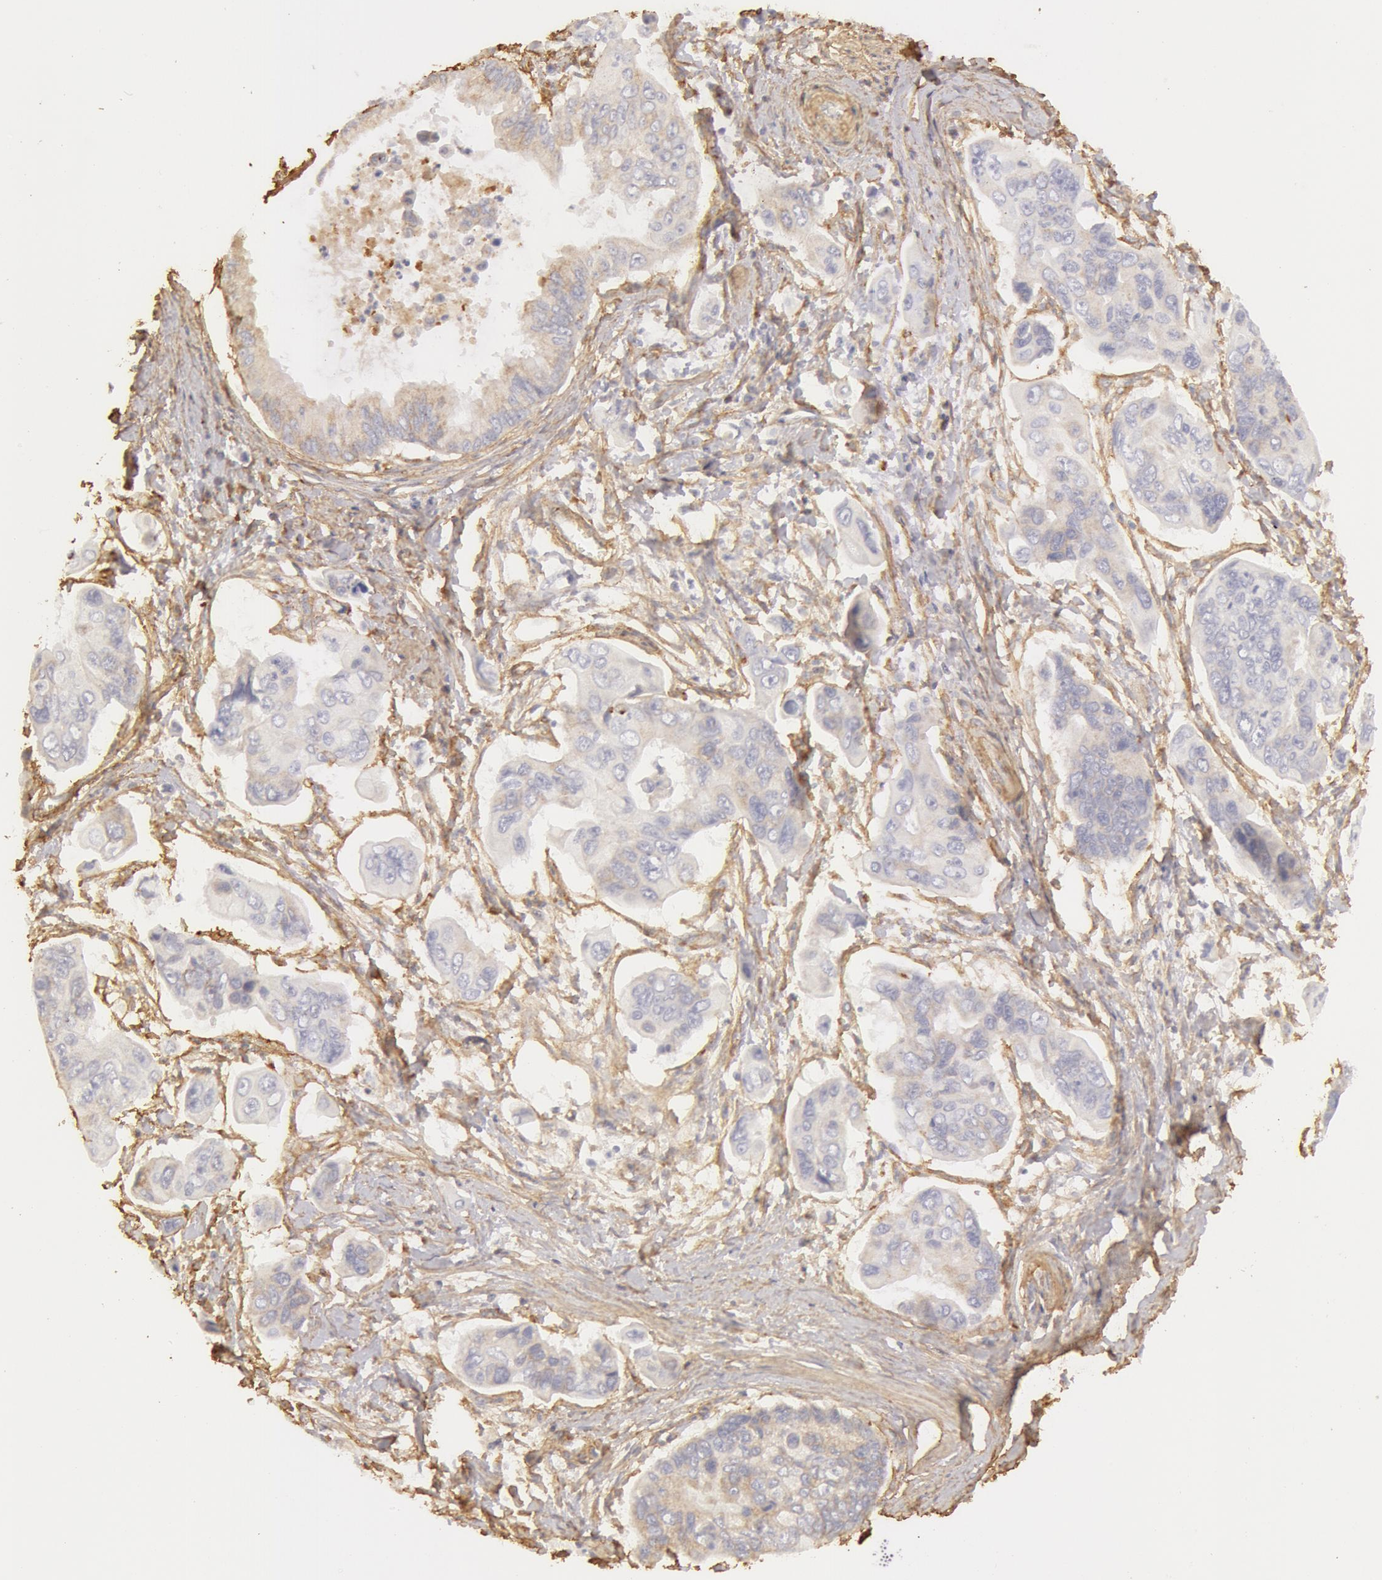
{"staining": {"intensity": "moderate", "quantity": "25%-75%", "location": "cytoplasmic/membranous"}, "tissue": "stomach cancer", "cell_type": "Tumor cells", "image_type": "cancer", "snomed": [{"axis": "morphology", "description": "Adenocarcinoma, NOS"}, {"axis": "topography", "description": "Stomach, upper"}], "caption": "A high-resolution photomicrograph shows IHC staining of adenocarcinoma (stomach), which reveals moderate cytoplasmic/membranous positivity in about 25%-75% of tumor cells. Immunohistochemistry (ihc) stains the protein of interest in brown and the nuclei are stained blue.", "gene": "COL4A1", "patient": {"sex": "male", "age": 80}}